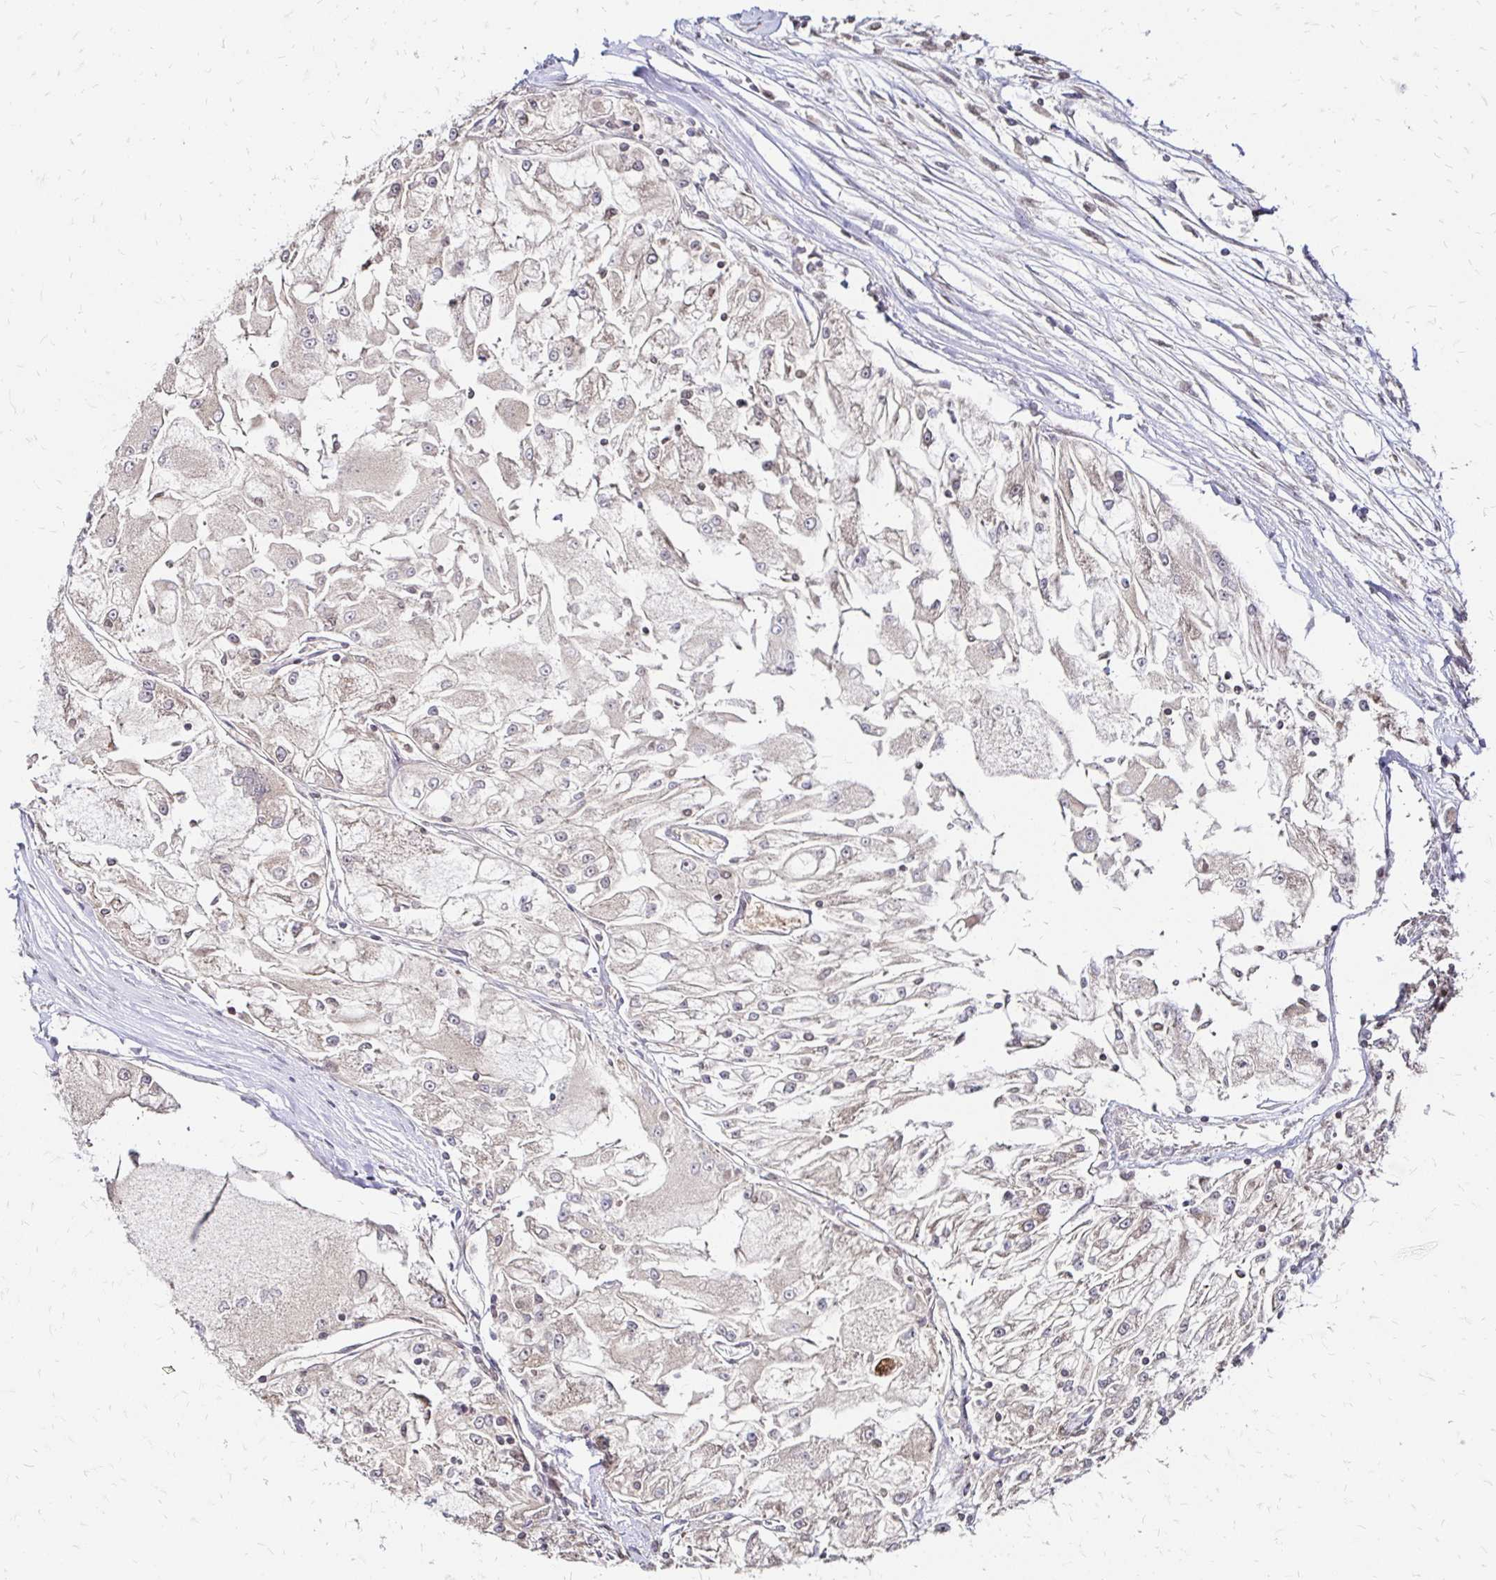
{"staining": {"intensity": "negative", "quantity": "none", "location": "none"}, "tissue": "renal cancer", "cell_type": "Tumor cells", "image_type": "cancer", "snomed": [{"axis": "morphology", "description": "Adenocarcinoma, NOS"}, {"axis": "topography", "description": "Kidney"}], "caption": "Tumor cells are negative for brown protein staining in renal adenocarcinoma. Brightfield microscopy of immunohistochemistry (IHC) stained with DAB (brown) and hematoxylin (blue), captured at high magnification.", "gene": "ZW10", "patient": {"sex": "female", "age": 72}}